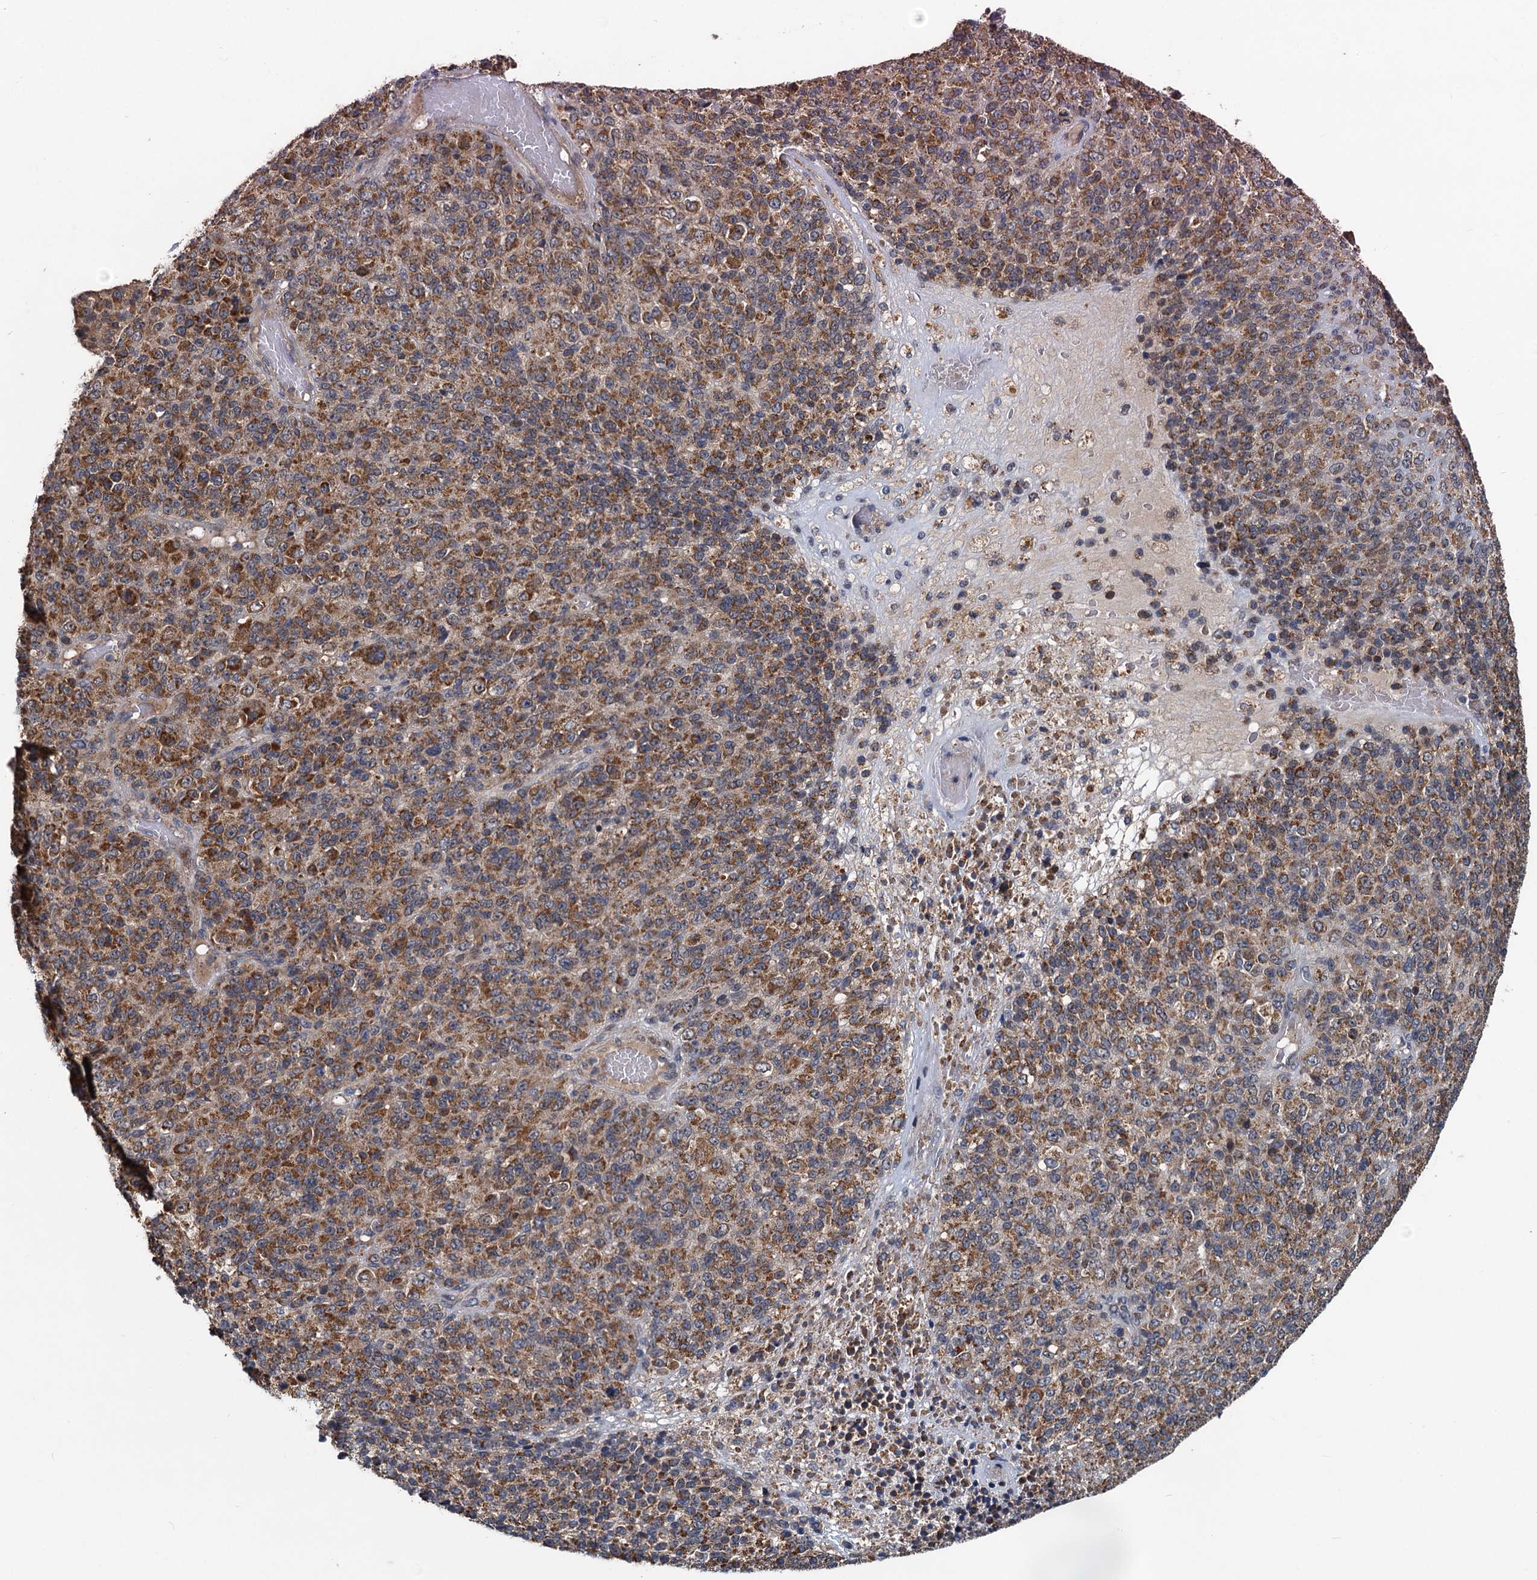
{"staining": {"intensity": "moderate", "quantity": ">75%", "location": "cytoplasmic/membranous"}, "tissue": "melanoma", "cell_type": "Tumor cells", "image_type": "cancer", "snomed": [{"axis": "morphology", "description": "Malignant melanoma, Metastatic site"}, {"axis": "topography", "description": "Brain"}], "caption": "Immunohistochemical staining of human malignant melanoma (metastatic site) exhibits moderate cytoplasmic/membranous protein expression in about >75% of tumor cells. The protein of interest is shown in brown color, while the nuclei are stained blue.", "gene": "OTUB1", "patient": {"sex": "female", "age": 56}}